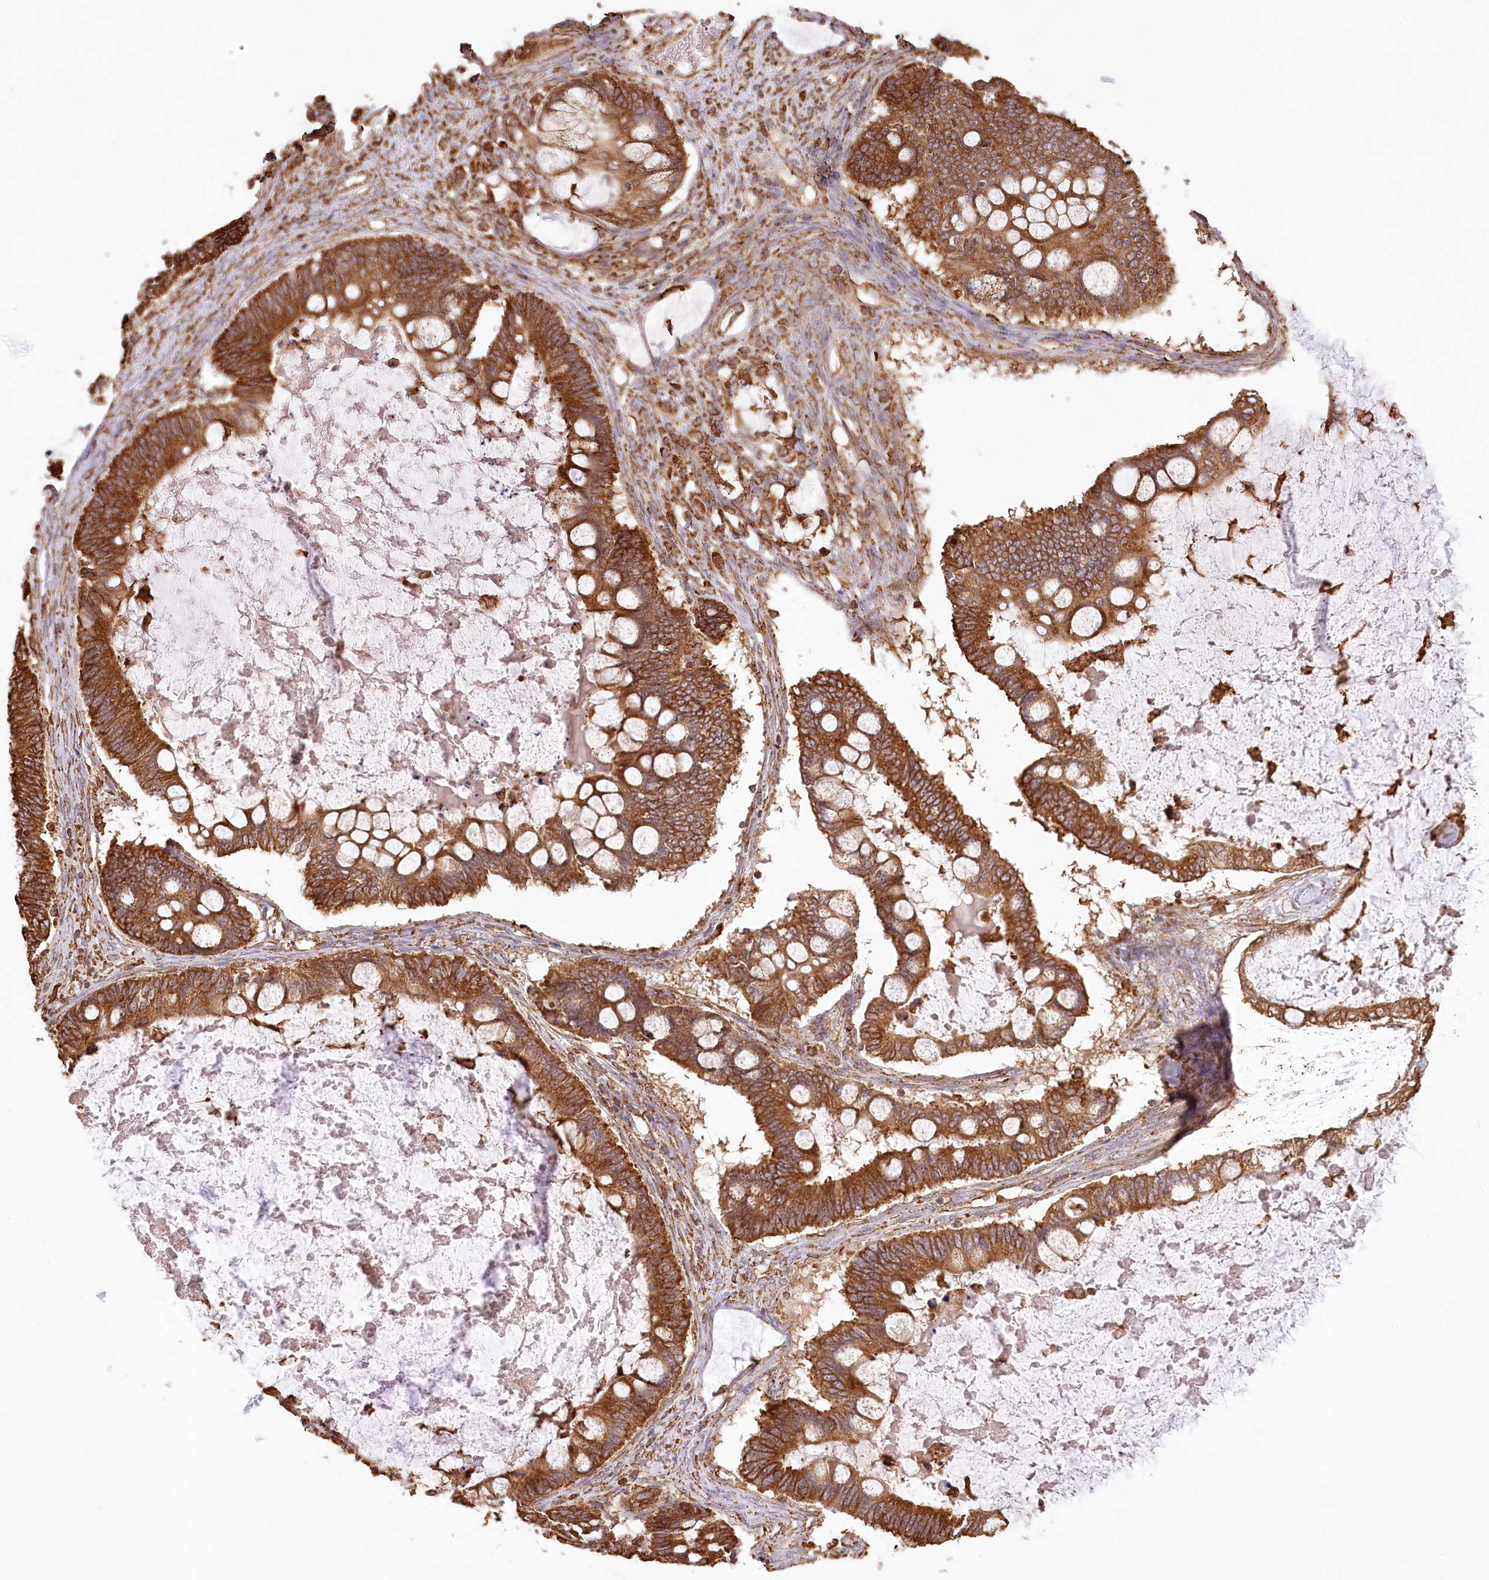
{"staining": {"intensity": "strong", "quantity": ">75%", "location": "cytoplasmic/membranous"}, "tissue": "ovarian cancer", "cell_type": "Tumor cells", "image_type": "cancer", "snomed": [{"axis": "morphology", "description": "Cystadenocarcinoma, mucinous, NOS"}, {"axis": "topography", "description": "Ovary"}], "caption": "IHC of ovarian cancer exhibits high levels of strong cytoplasmic/membranous positivity in about >75% of tumor cells.", "gene": "ACAP2", "patient": {"sex": "female", "age": 61}}